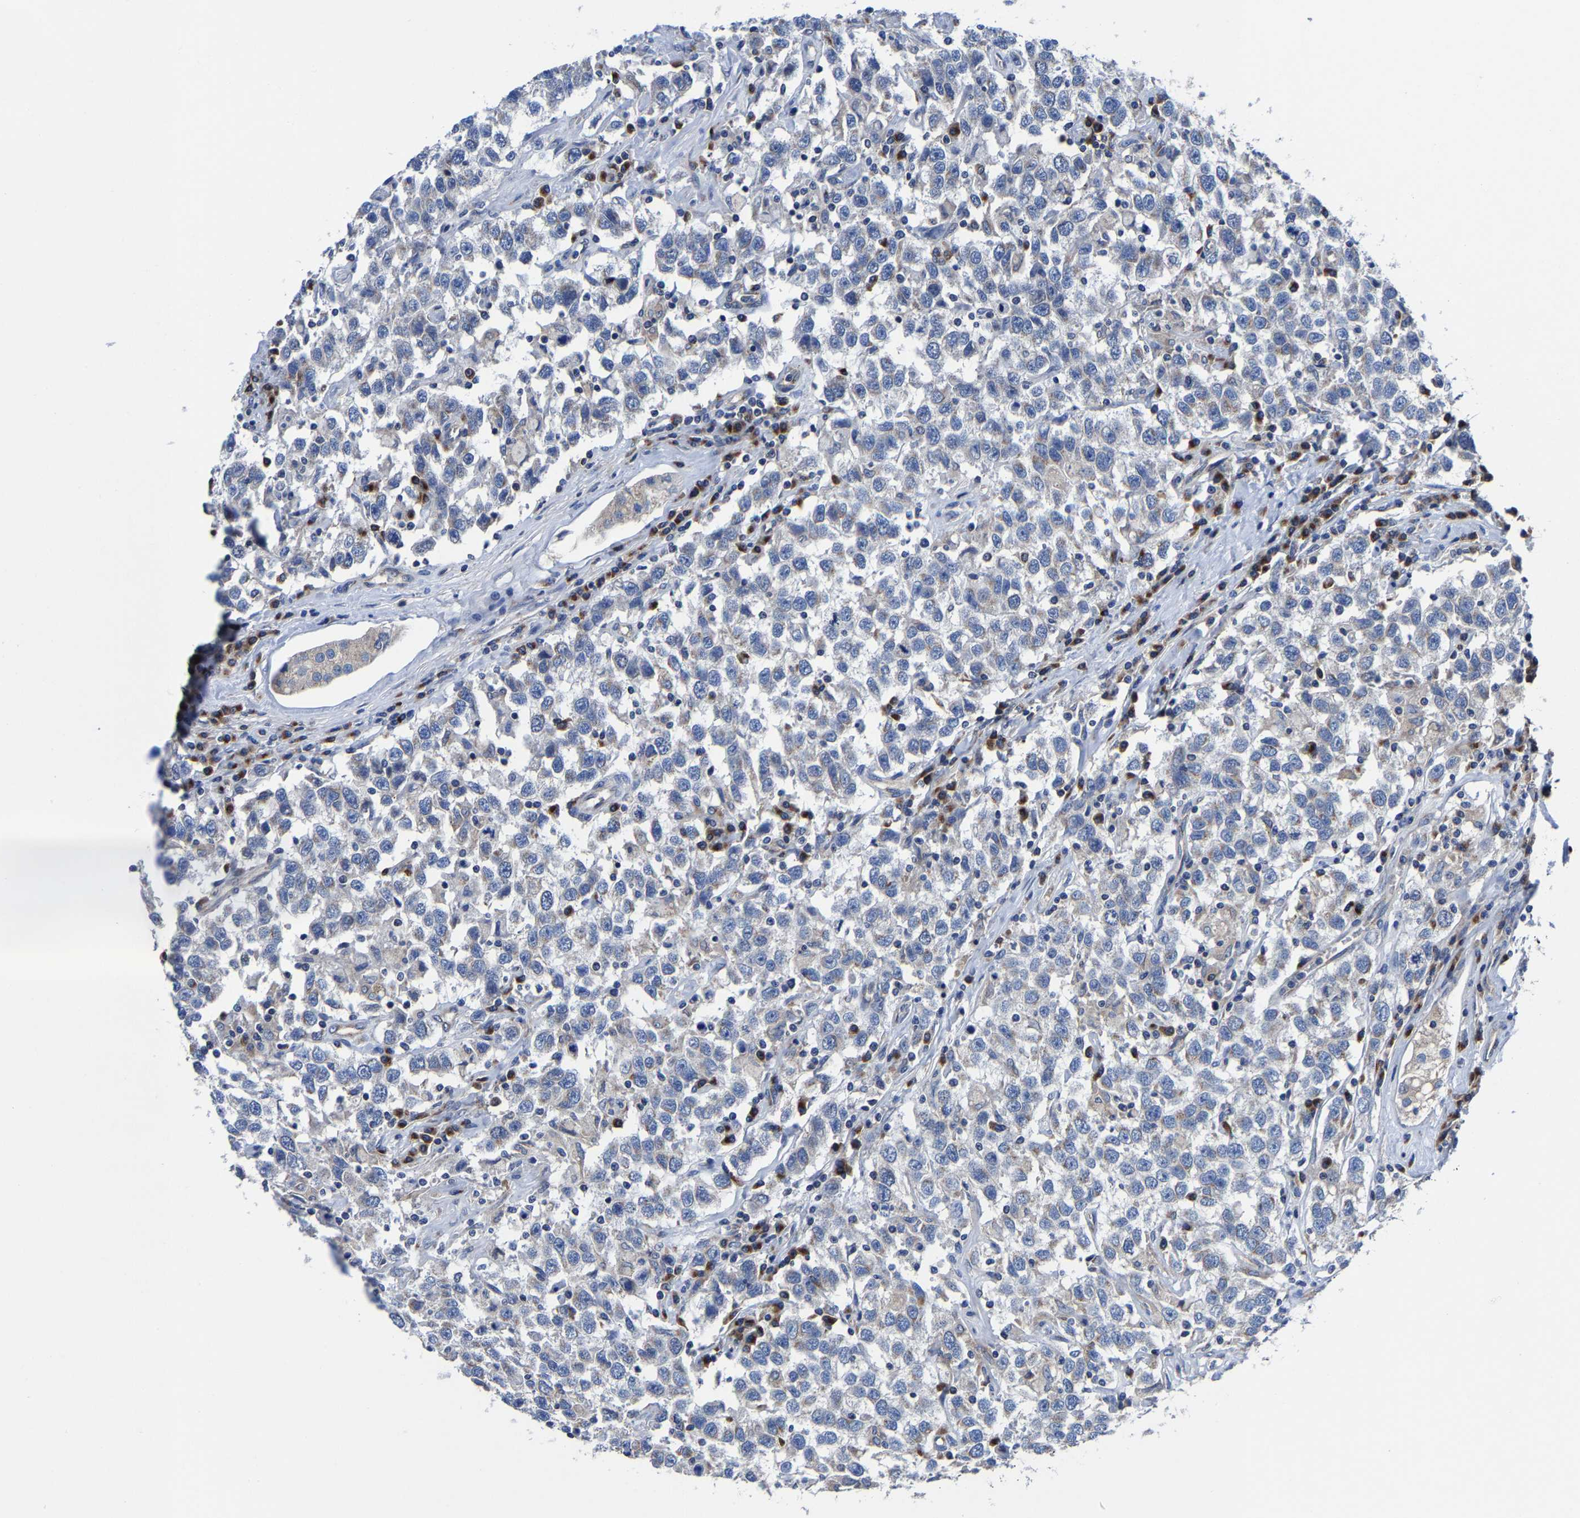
{"staining": {"intensity": "negative", "quantity": "none", "location": "none"}, "tissue": "testis cancer", "cell_type": "Tumor cells", "image_type": "cancer", "snomed": [{"axis": "morphology", "description": "Seminoma, NOS"}, {"axis": "topography", "description": "Testis"}], "caption": "The photomicrograph reveals no significant positivity in tumor cells of testis cancer.", "gene": "EBAG9", "patient": {"sex": "male", "age": 41}}